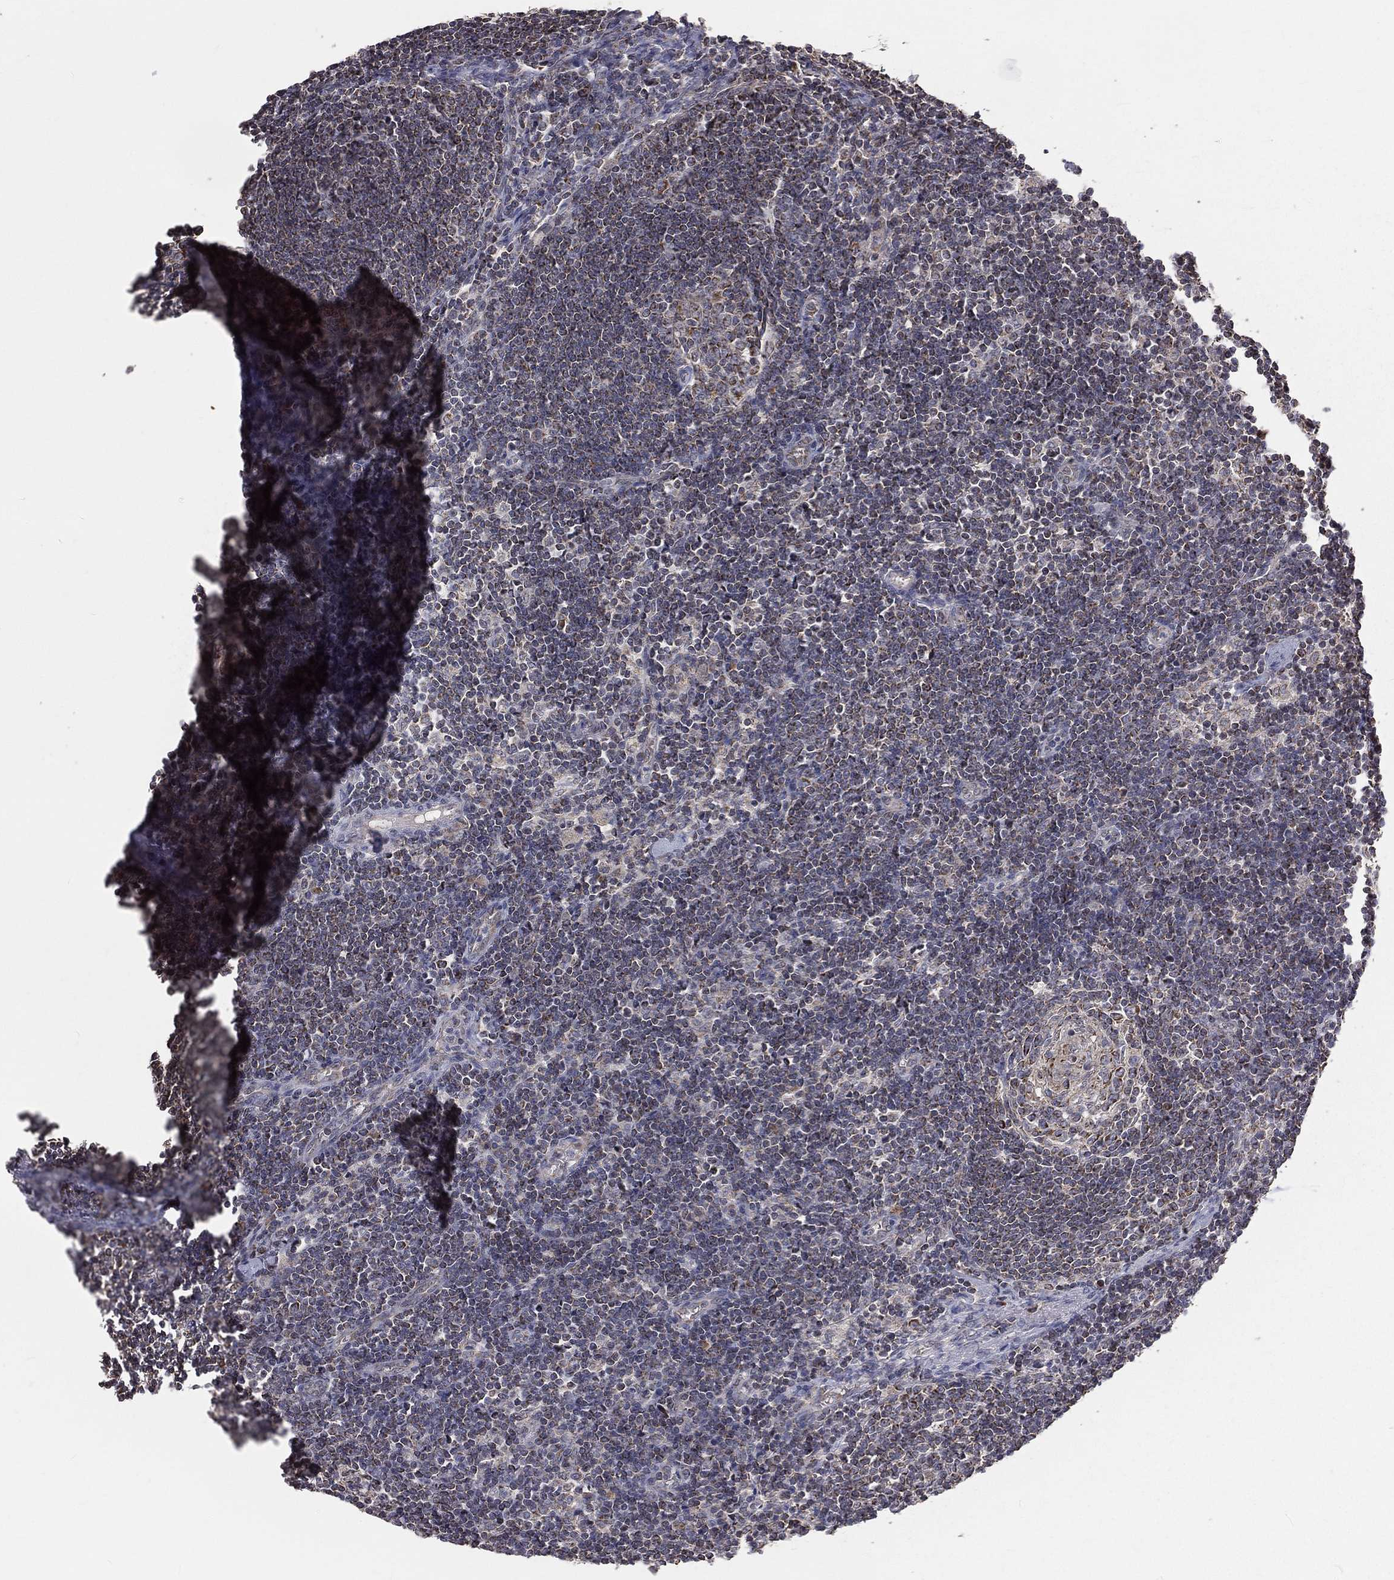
{"staining": {"intensity": "strong", "quantity": "<25%", "location": "cytoplasmic/membranous"}, "tissue": "lymph node", "cell_type": "Germinal center cells", "image_type": "normal", "snomed": [{"axis": "morphology", "description": "Normal tissue, NOS"}, {"axis": "morphology", "description": "Adenocarcinoma, NOS"}, {"axis": "topography", "description": "Lymph node"}, {"axis": "topography", "description": "Pancreas"}], "caption": "Protein staining exhibits strong cytoplasmic/membranous expression in about <25% of germinal center cells in benign lymph node.", "gene": "MRPL46", "patient": {"sex": "female", "age": 58}}